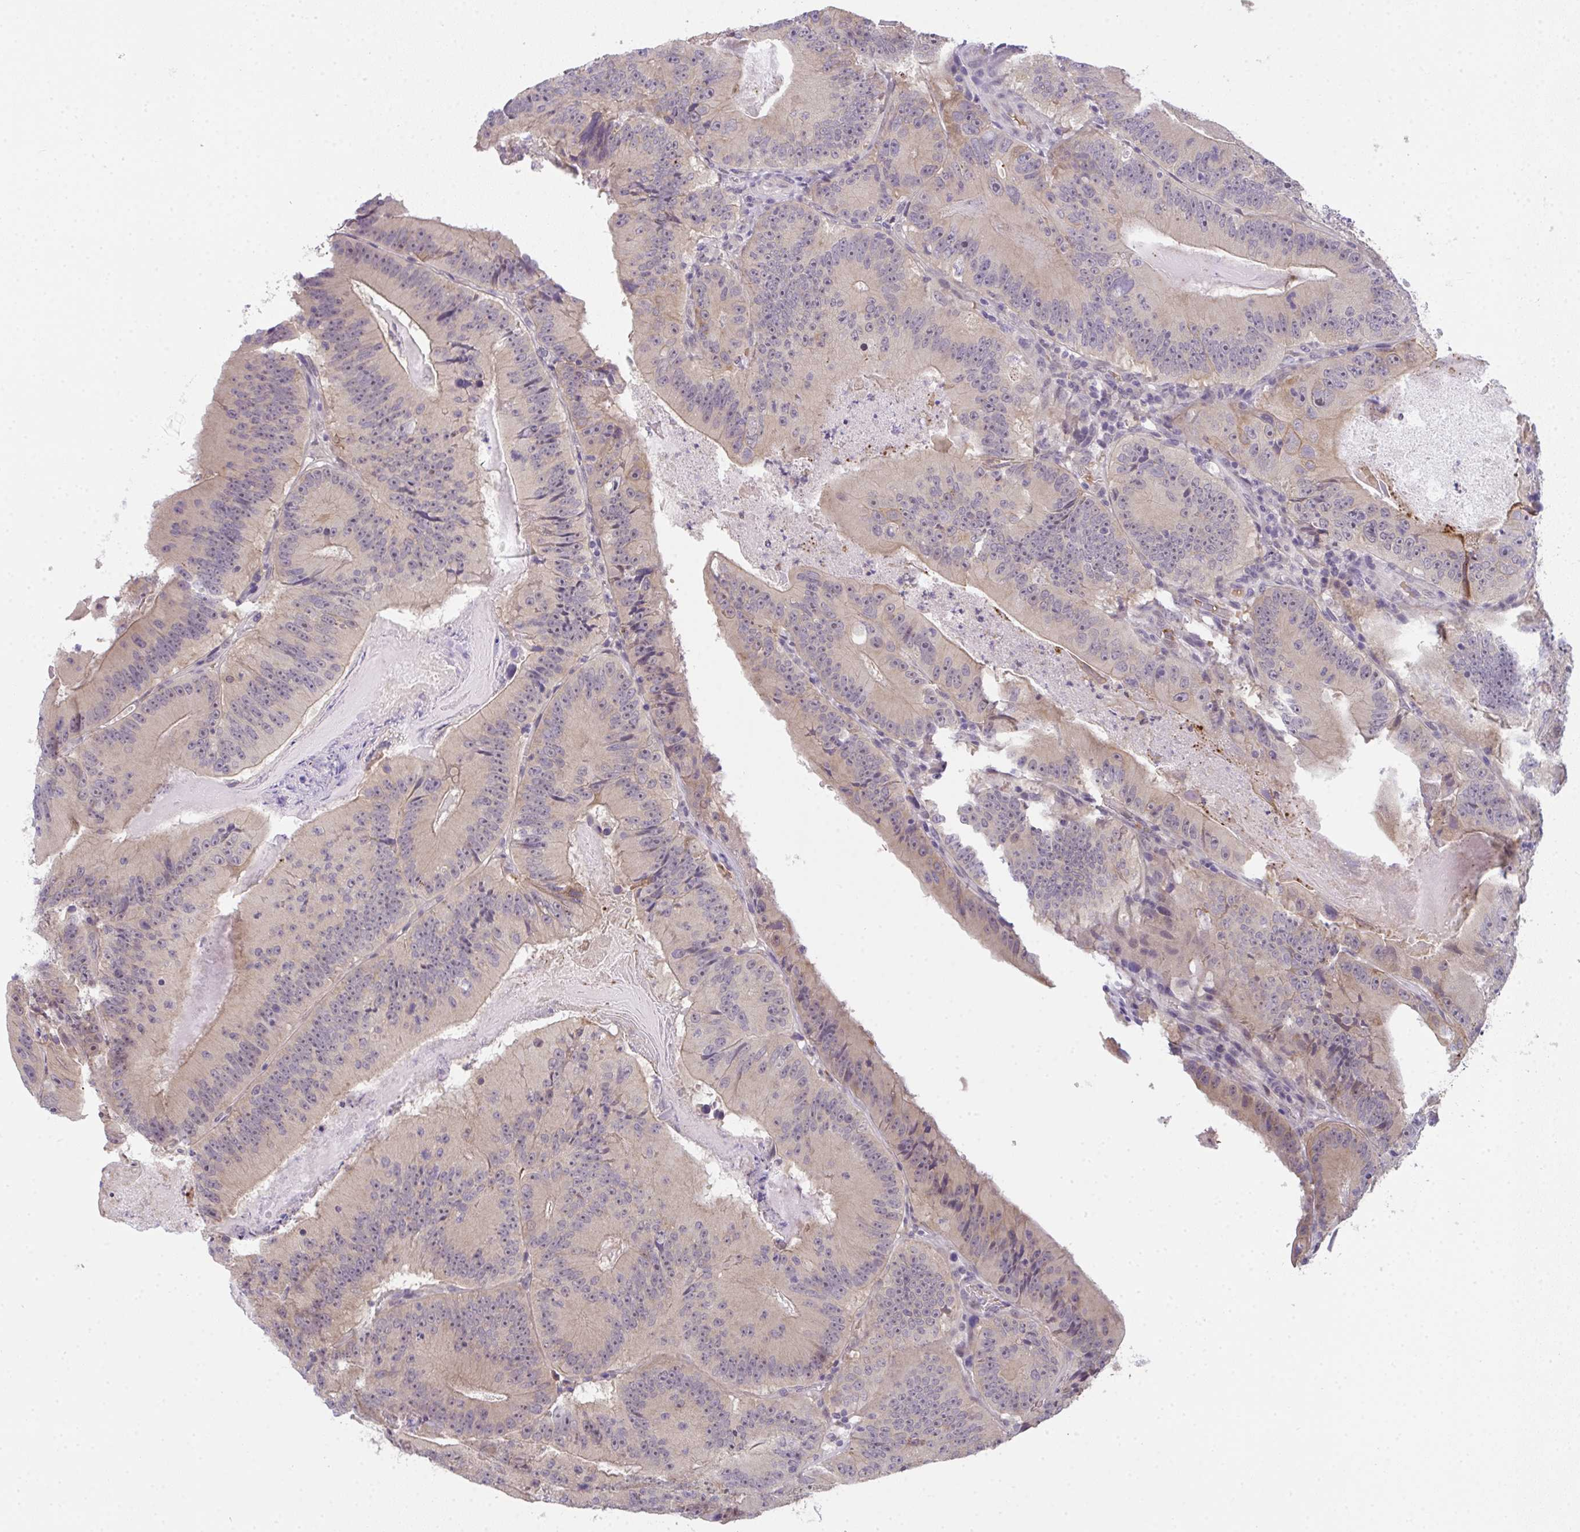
{"staining": {"intensity": "moderate", "quantity": "<25%", "location": "cytoplasmic/membranous"}, "tissue": "colorectal cancer", "cell_type": "Tumor cells", "image_type": "cancer", "snomed": [{"axis": "morphology", "description": "Adenocarcinoma, NOS"}, {"axis": "topography", "description": "Colon"}], "caption": "Tumor cells reveal low levels of moderate cytoplasmic/membranous positivity in about <25% of cells in adenocarcinoma (colorectal).", "gene": "RIOK1", "patient": {"sex": "female", "age": 86}}